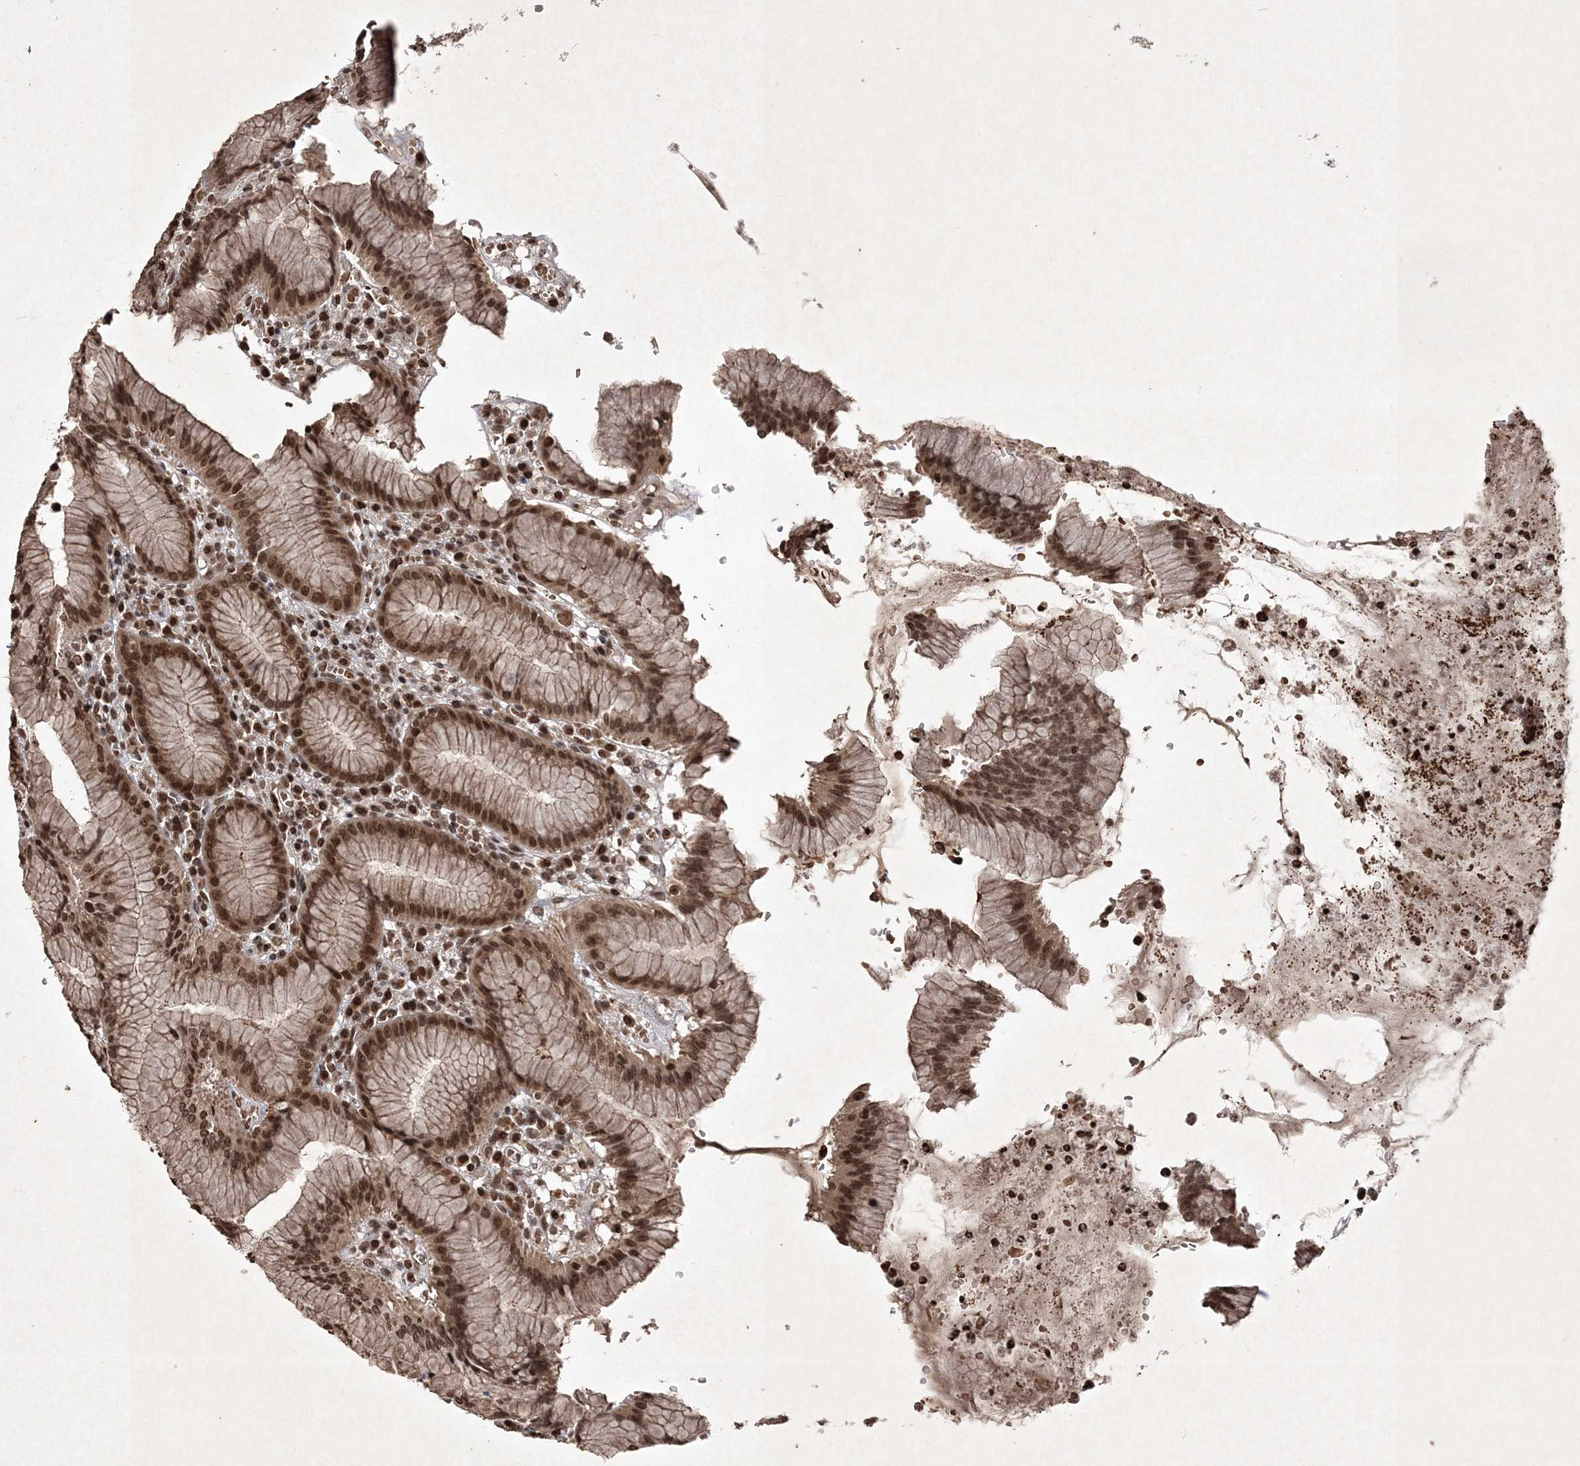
{"staining": {"intensity": "moderate", "quantity": ">75%", "location": "cytoplasmic/membranous,nuclear"}, "tissue": "stomach", "cell_type": "Glandular cells", "image_type": "normal", "snomed": [{"axis": "morphology", "description": "Normal tissue, NOS"}, {"axis": "topography", "description": "Stomach"}], "caption": "DAB (3,3'-diaminobenzidine) immunohistochemical staining of normal stomach displays moderate cytoplasmic/membranous,nuclear protein expression in approximately >75% of glandular cells. Nuclei are stained in blue.", "gene": "NEDD9", "patient": {"sex": "male", "age": 55}}